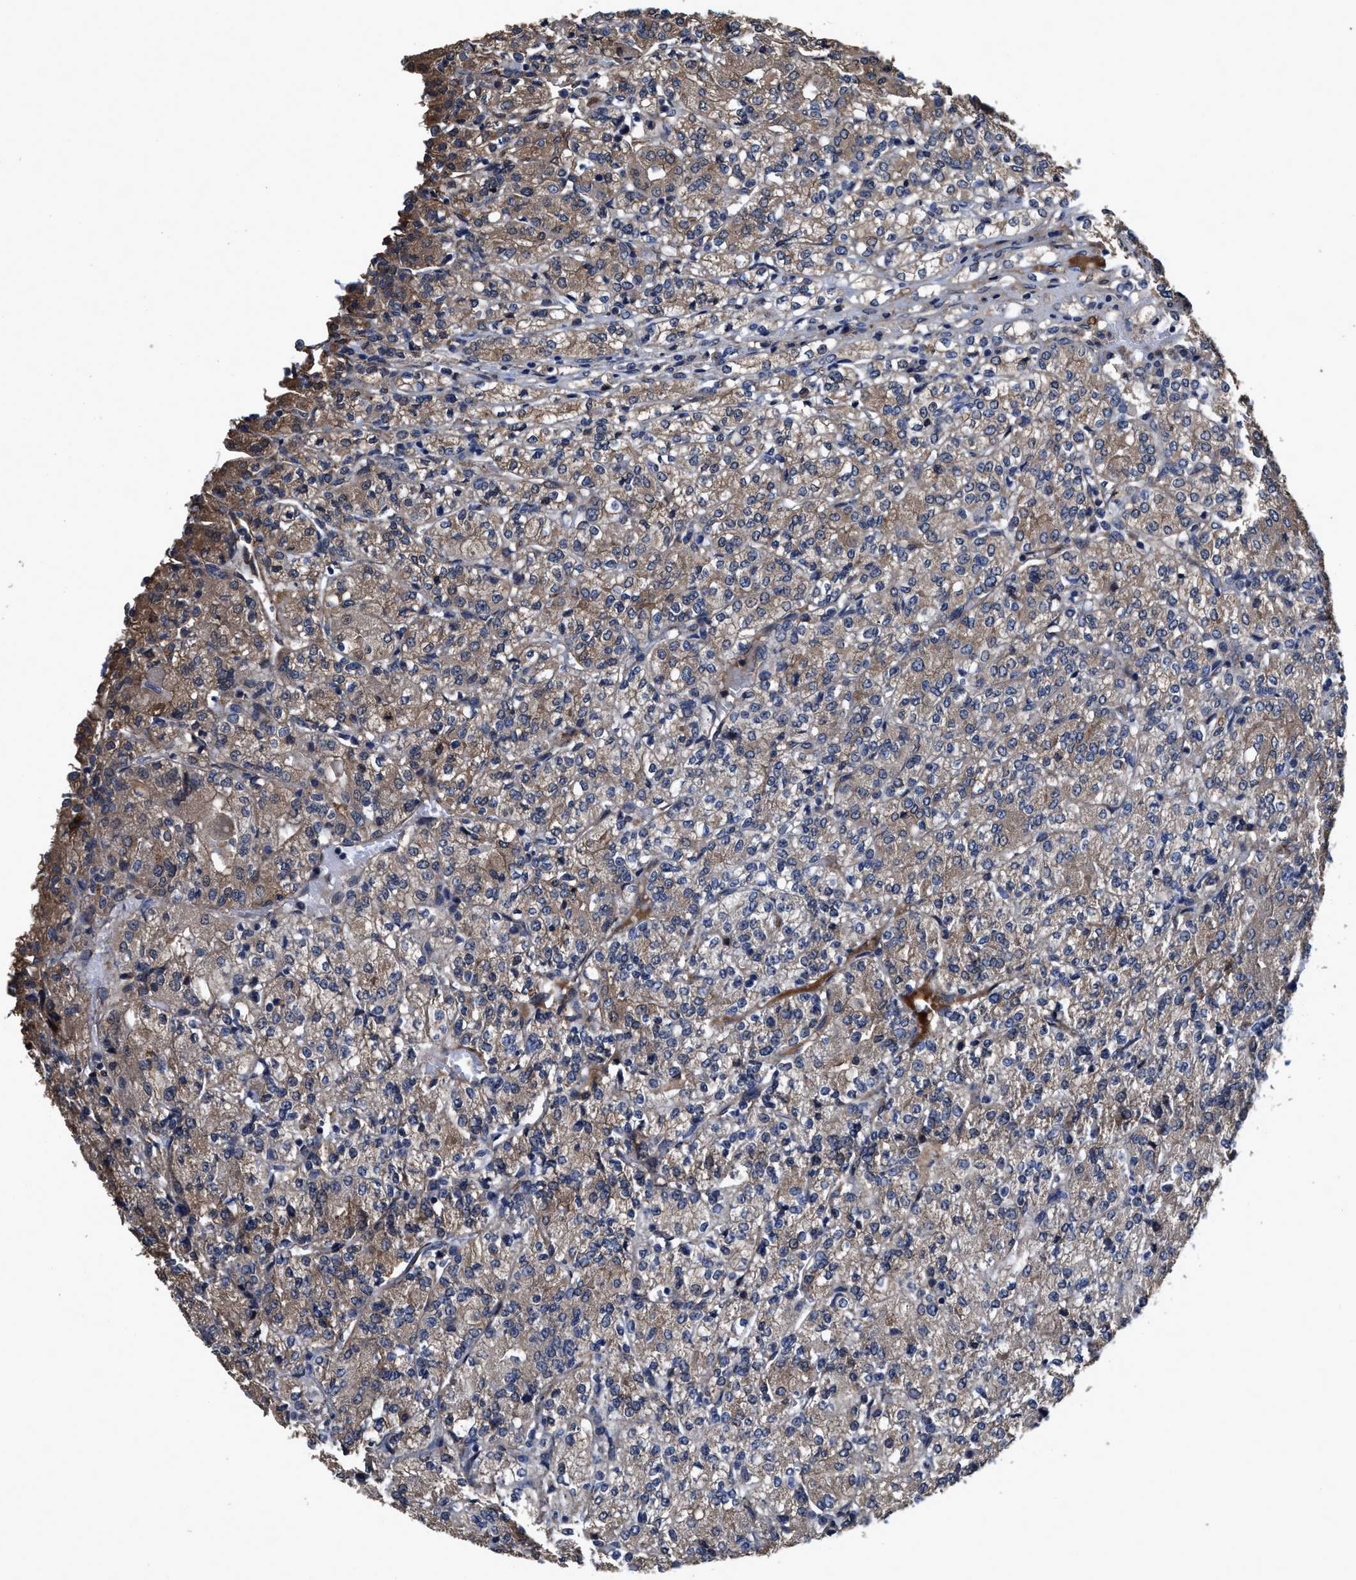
{"staining": {"intensity": "weak", "quantity": ">75%", "location": "cytoplasmic/membranous"}, "tissue": "renal cancer", "cell_type": "Tumor cells", "image_type": "cancer", "snomed": [{"axis": "morphology", "description": "Adenocarcinoma, NOS"}, {"axis": "topography", "description": "Kidney"}], "caption": "Weak cytoplasmic/membranous staining is present in approximately >75% of tumor cells in renal adenocarcinoma. Nuclei are stained in blue.", "gene": "IDNK", "patient": {"sex": "male", "age": 77}}